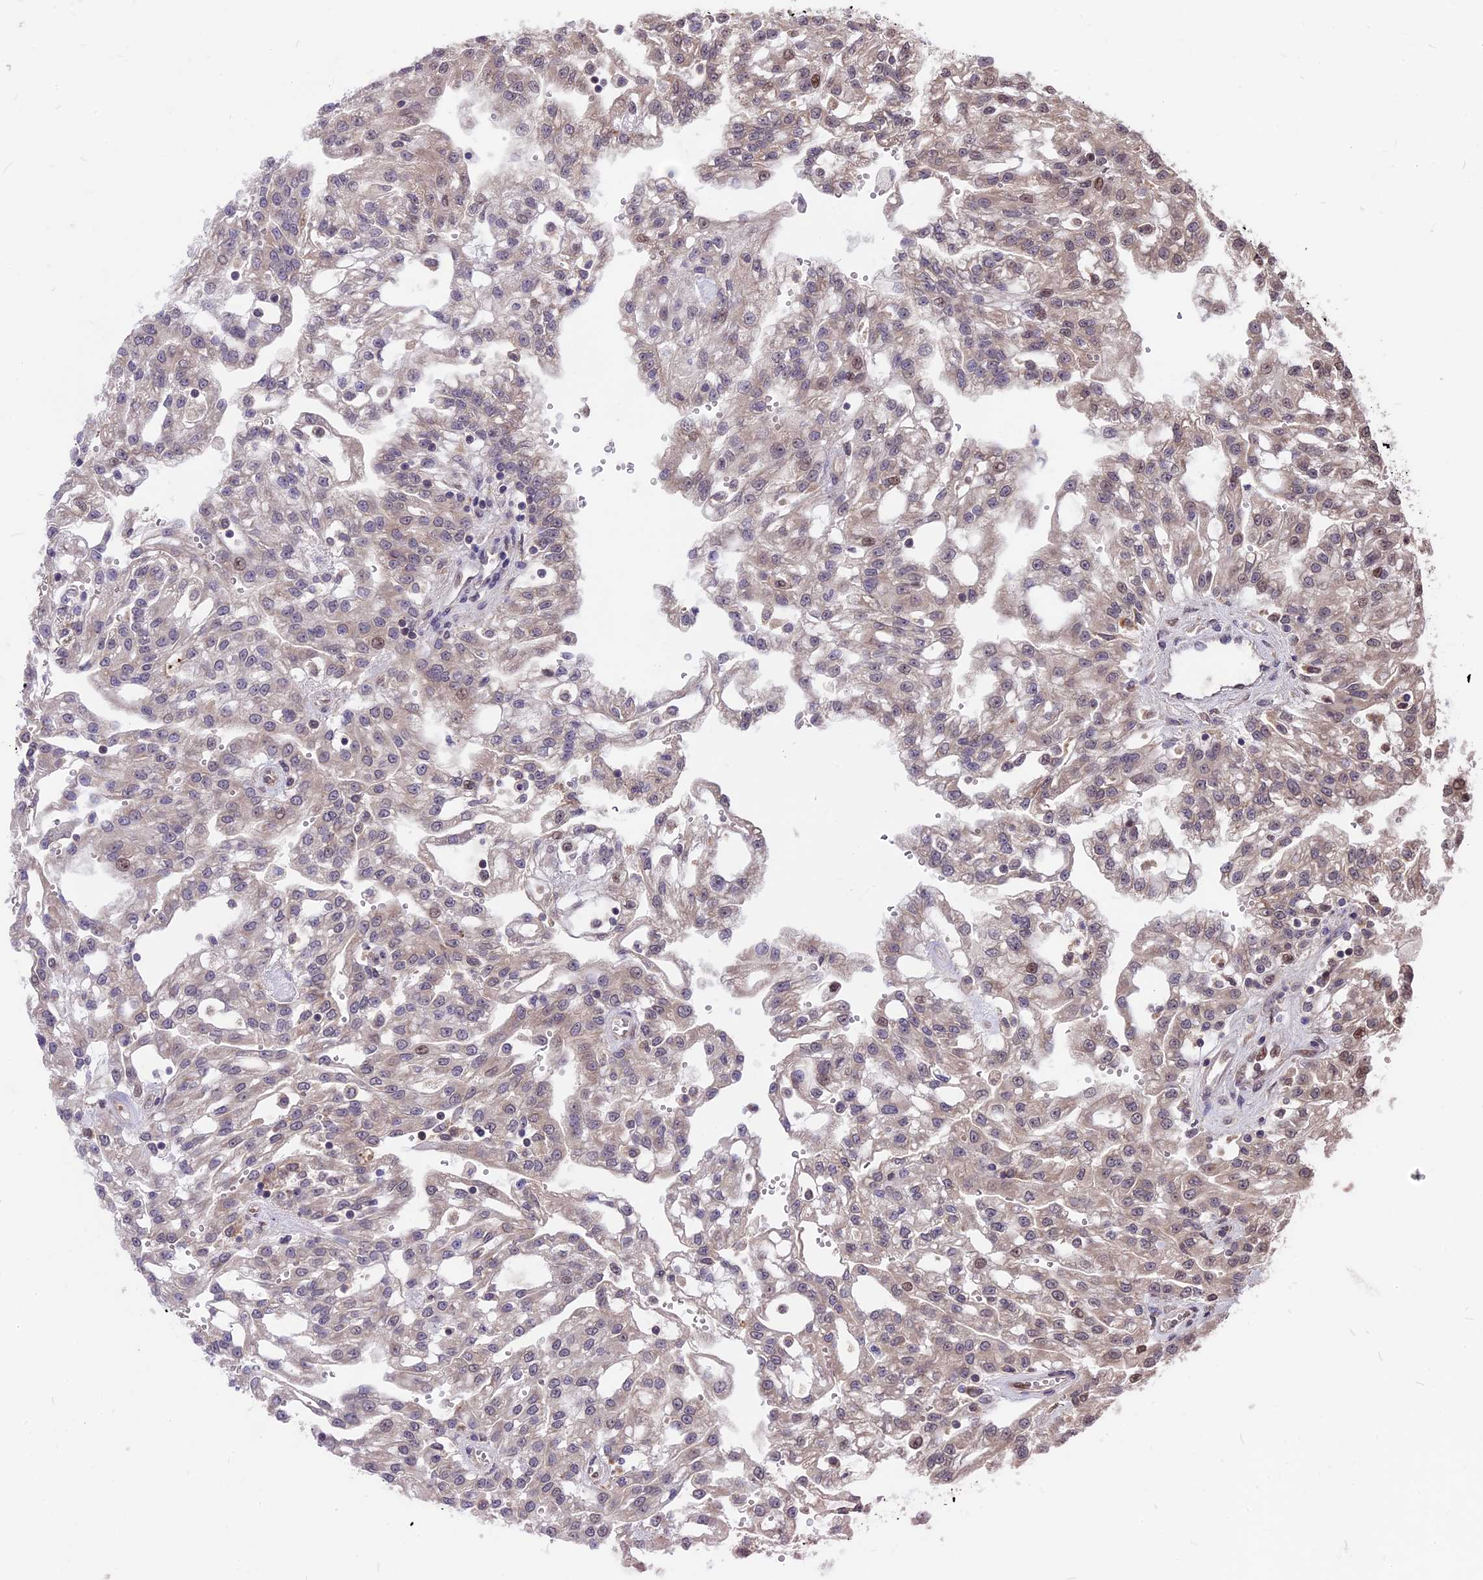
{"staining": {"intensity": "weak", "quantity": "<25%", "location": "cytoplasmic/membranous"}, "tissue": "renal cancer", "cell_type": "Tumor cells", "image_type": "cancer", "snomed": [{"axis": "morphology", "description": "Adenocarcinoma, NOS"}, {"axis": "topography", "description": "Kidney"}], "caption": "Micrograph shows no protein positivity in tumor cells of adenocarcinoma (renal) tissue. (DAB (3,3'-diaminobenzidine) immunohistochemistry, high magnification).", "gene": "ZNF598", "patient": {"sex": "male", "age": 63}}